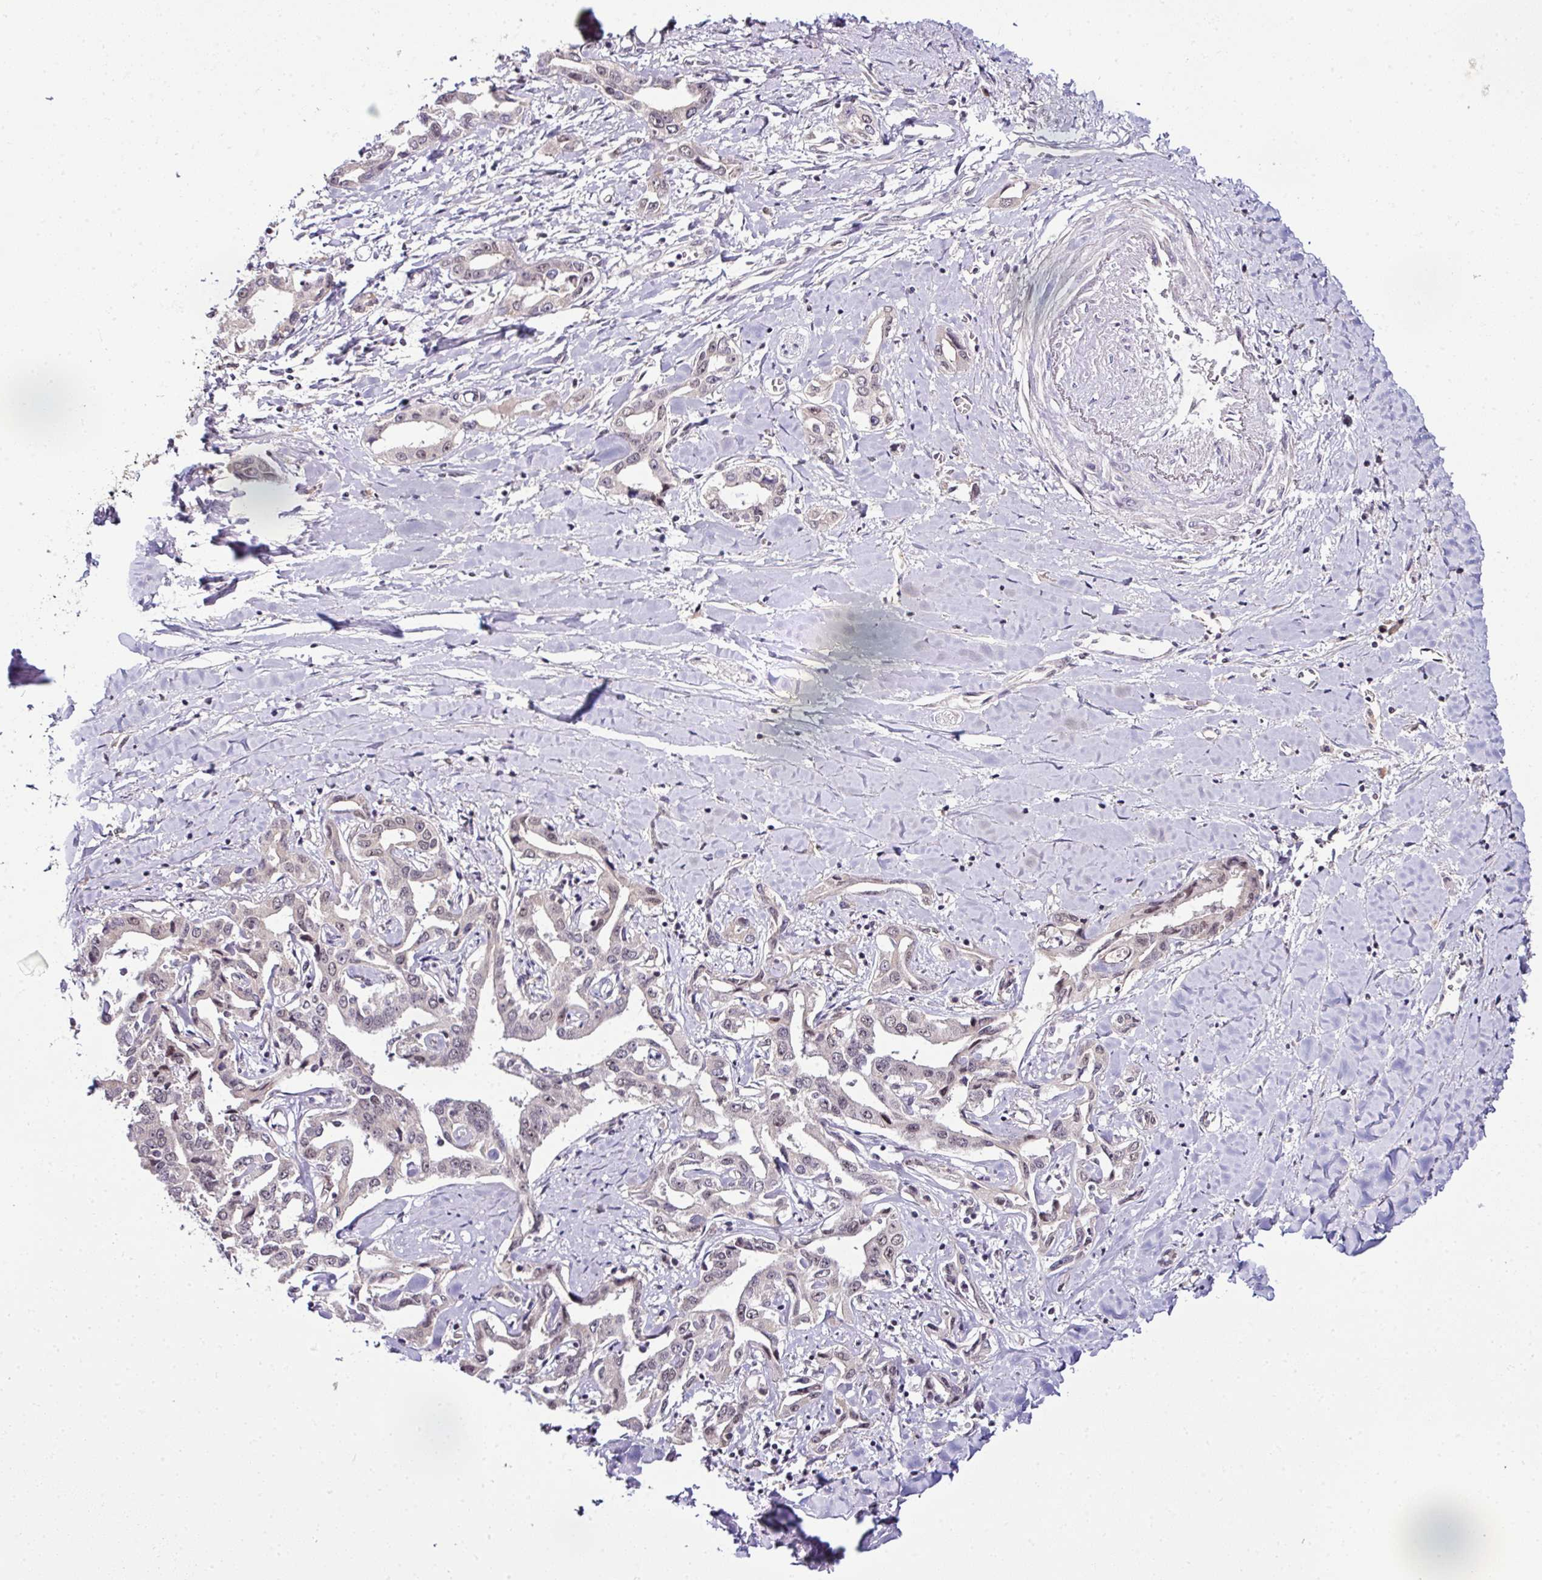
{"staining": {"intensity": "negative", "quantity": "none", "location": "none"}, "tissue": "liver cancer", "cell_type": "Tumor cells", "image_type": "cancer", "snomed": [{"axis": "morphology", "description": "Cholangiocarcinoma"}, {"axis": "topography", "description": "Liver"}], "caption": "High magnification brightfield microscopy of liver cancer (cholangiocarcinoma) stained with DAB (3,3'-diaminobenzidine) (brown) and counterstained with hematoxylin (blue): tumor cells show no significant expression.", "gene": "NAPSA", "patient": {"sex": "male", "age": 59}}